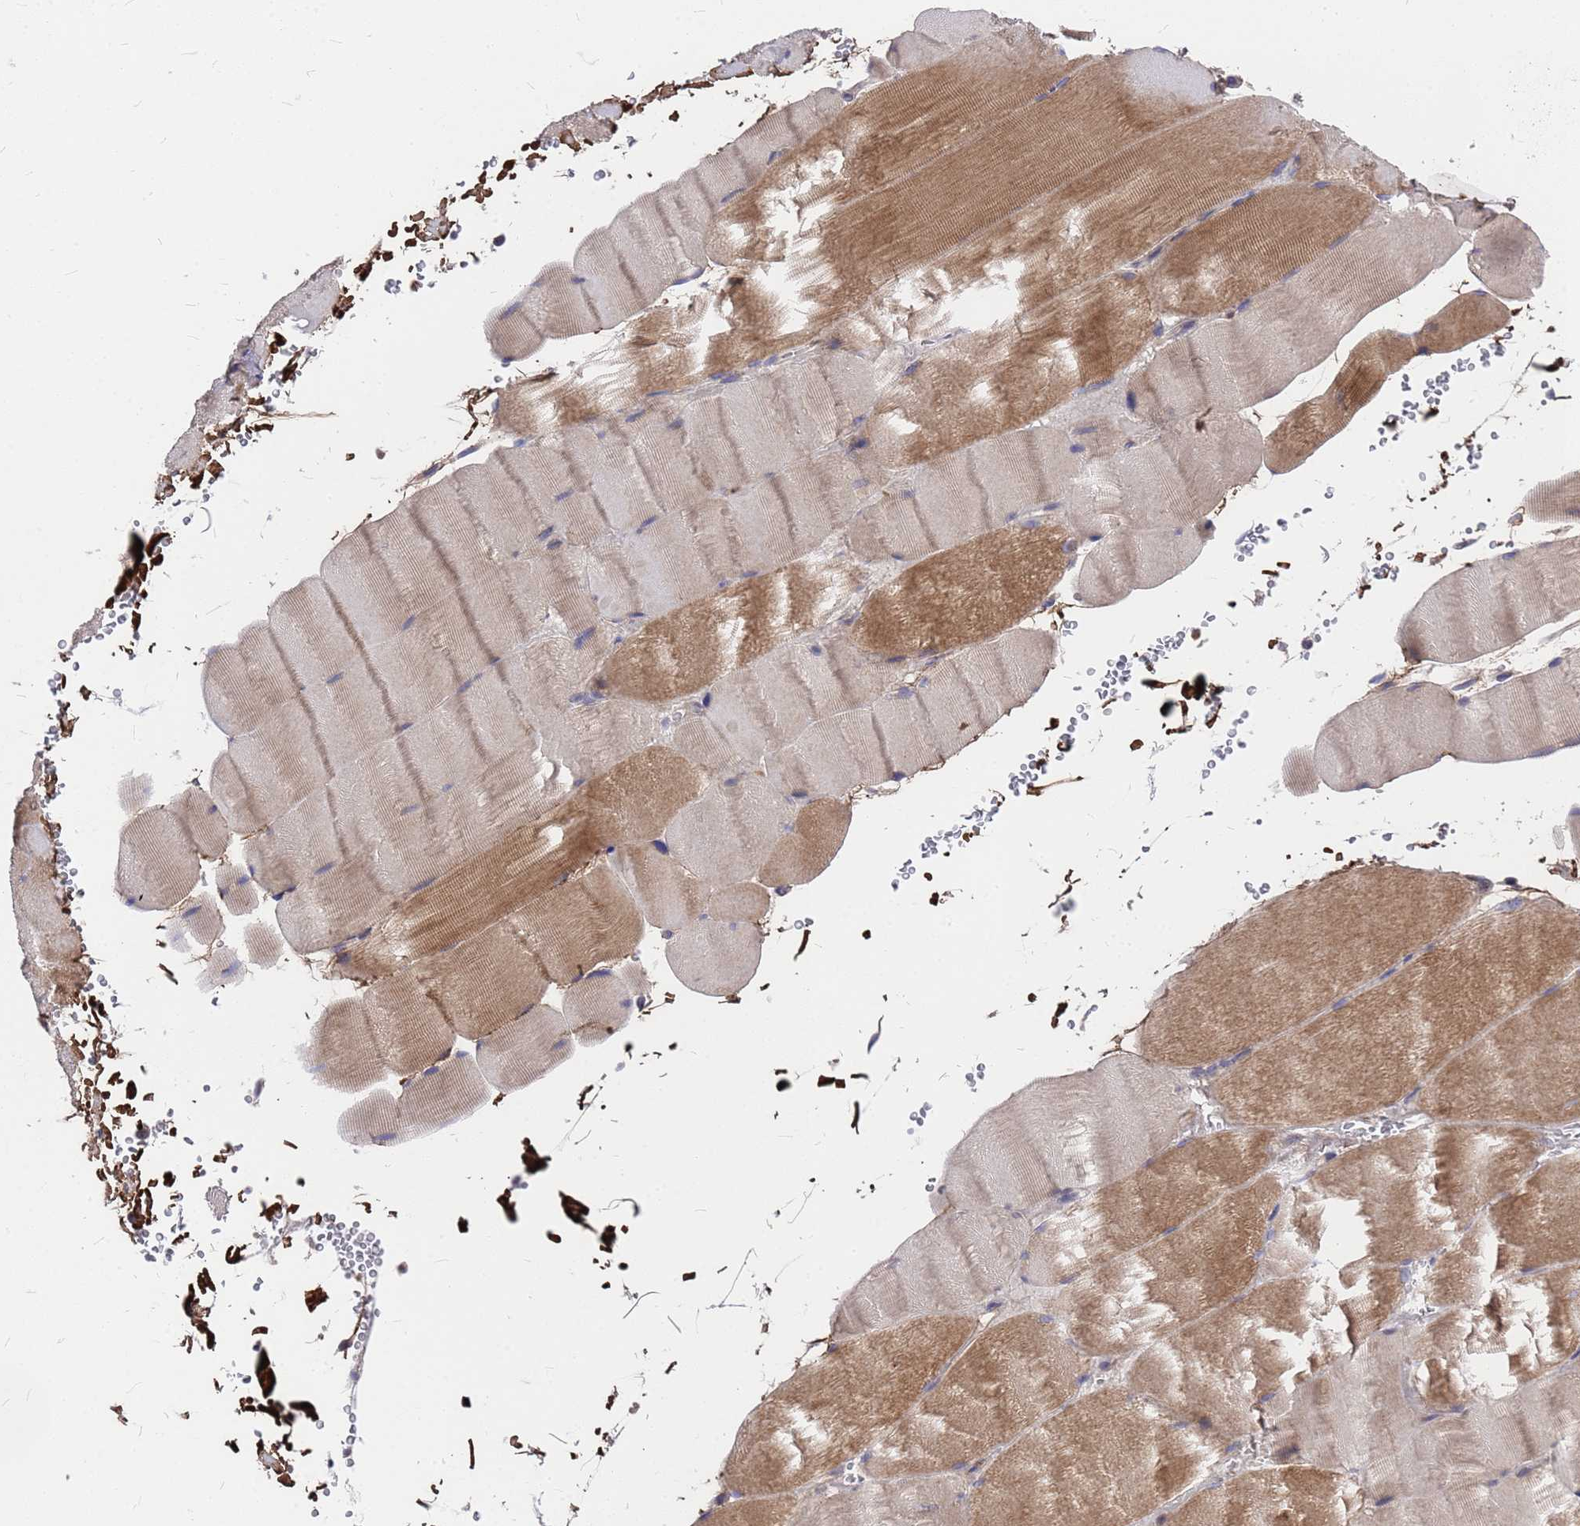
{"staining": {"intensity": "moderate", "quantity": "25%-75%", "location": "cytoplasmic/membranous"}, "tissue": "skeletal muscle", "cell_type": "Myocytes", "image_type": "normal", "snomed": [{"axis": "morphology", "description": "Normal tissue, NOS"}, {"axis": "topography", "description": "Skeletal muscle"}, {"axis": "topography", "description": "Head-Neck"}], "caption": "Moderate cytoplasmic/membranous expression is seen in about 25%-75% of myocytes in unremarkable skeletal muscle.", "gene": "ZNF717", "patient": {"sex": "male", "age": 66}}